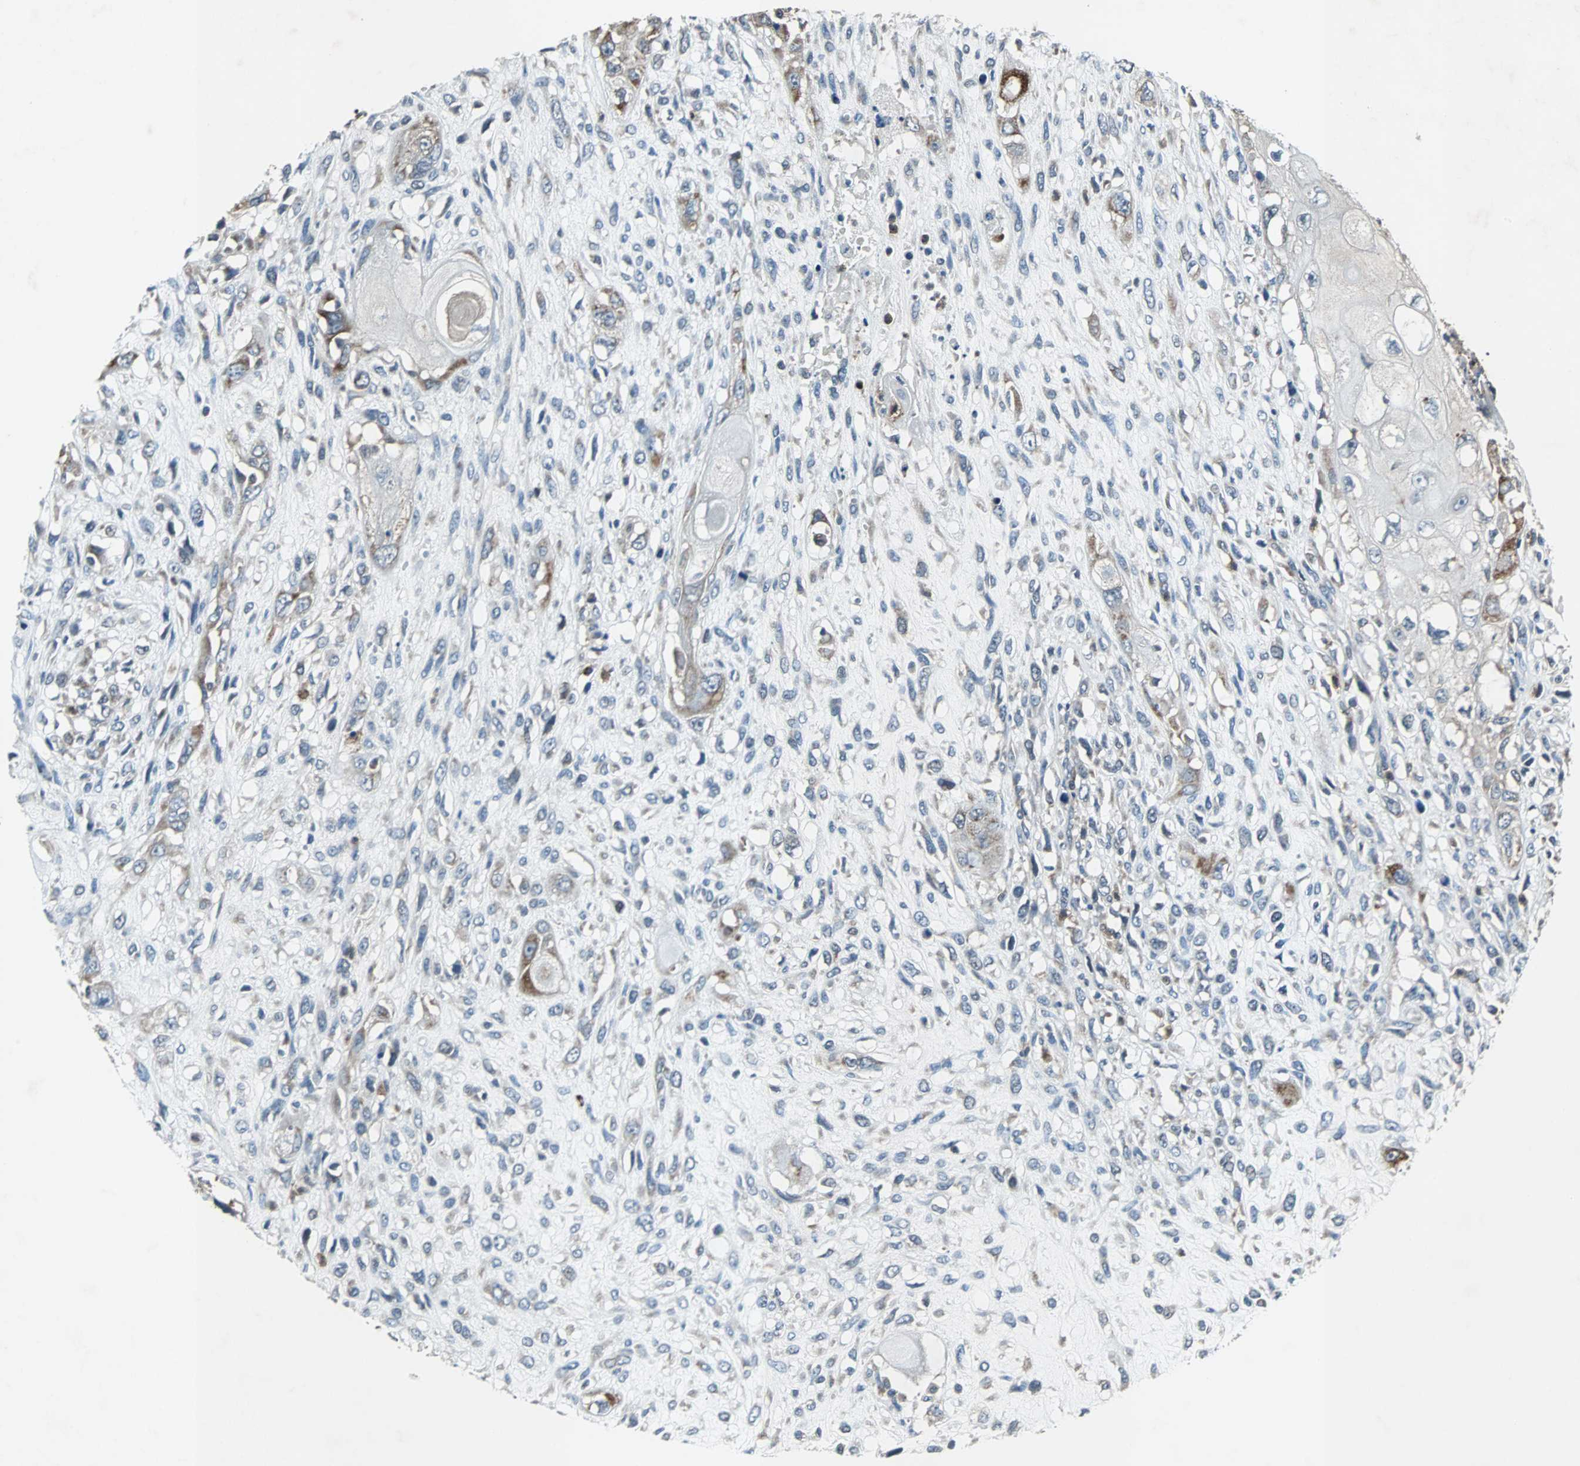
{"staining": {"intensity": "weak", "quantity": "<25%", "location": "cytoplasmic/membranous"}, "tissue": "head and neck cancer", "cell_type": "Tumor cells", "image_type": "cancer", "snomed": [{"axis": "morphology", "description": "Necrosis, NOS"}, {"axis": "morphology", "description": "Neoplasm, malignant, NOS"}, {"axis": "topography", "description": "Salivary gland"}, {"axis": "topography", "description": "Head-Neck"}], "caption": "This is an immunohistochemistry (IHC) photomicrograph of human head and neck cancer. There is no positivity in tumor cells.", "gene": "SOS1", "patient": {"sex": "male", "age": 43}}